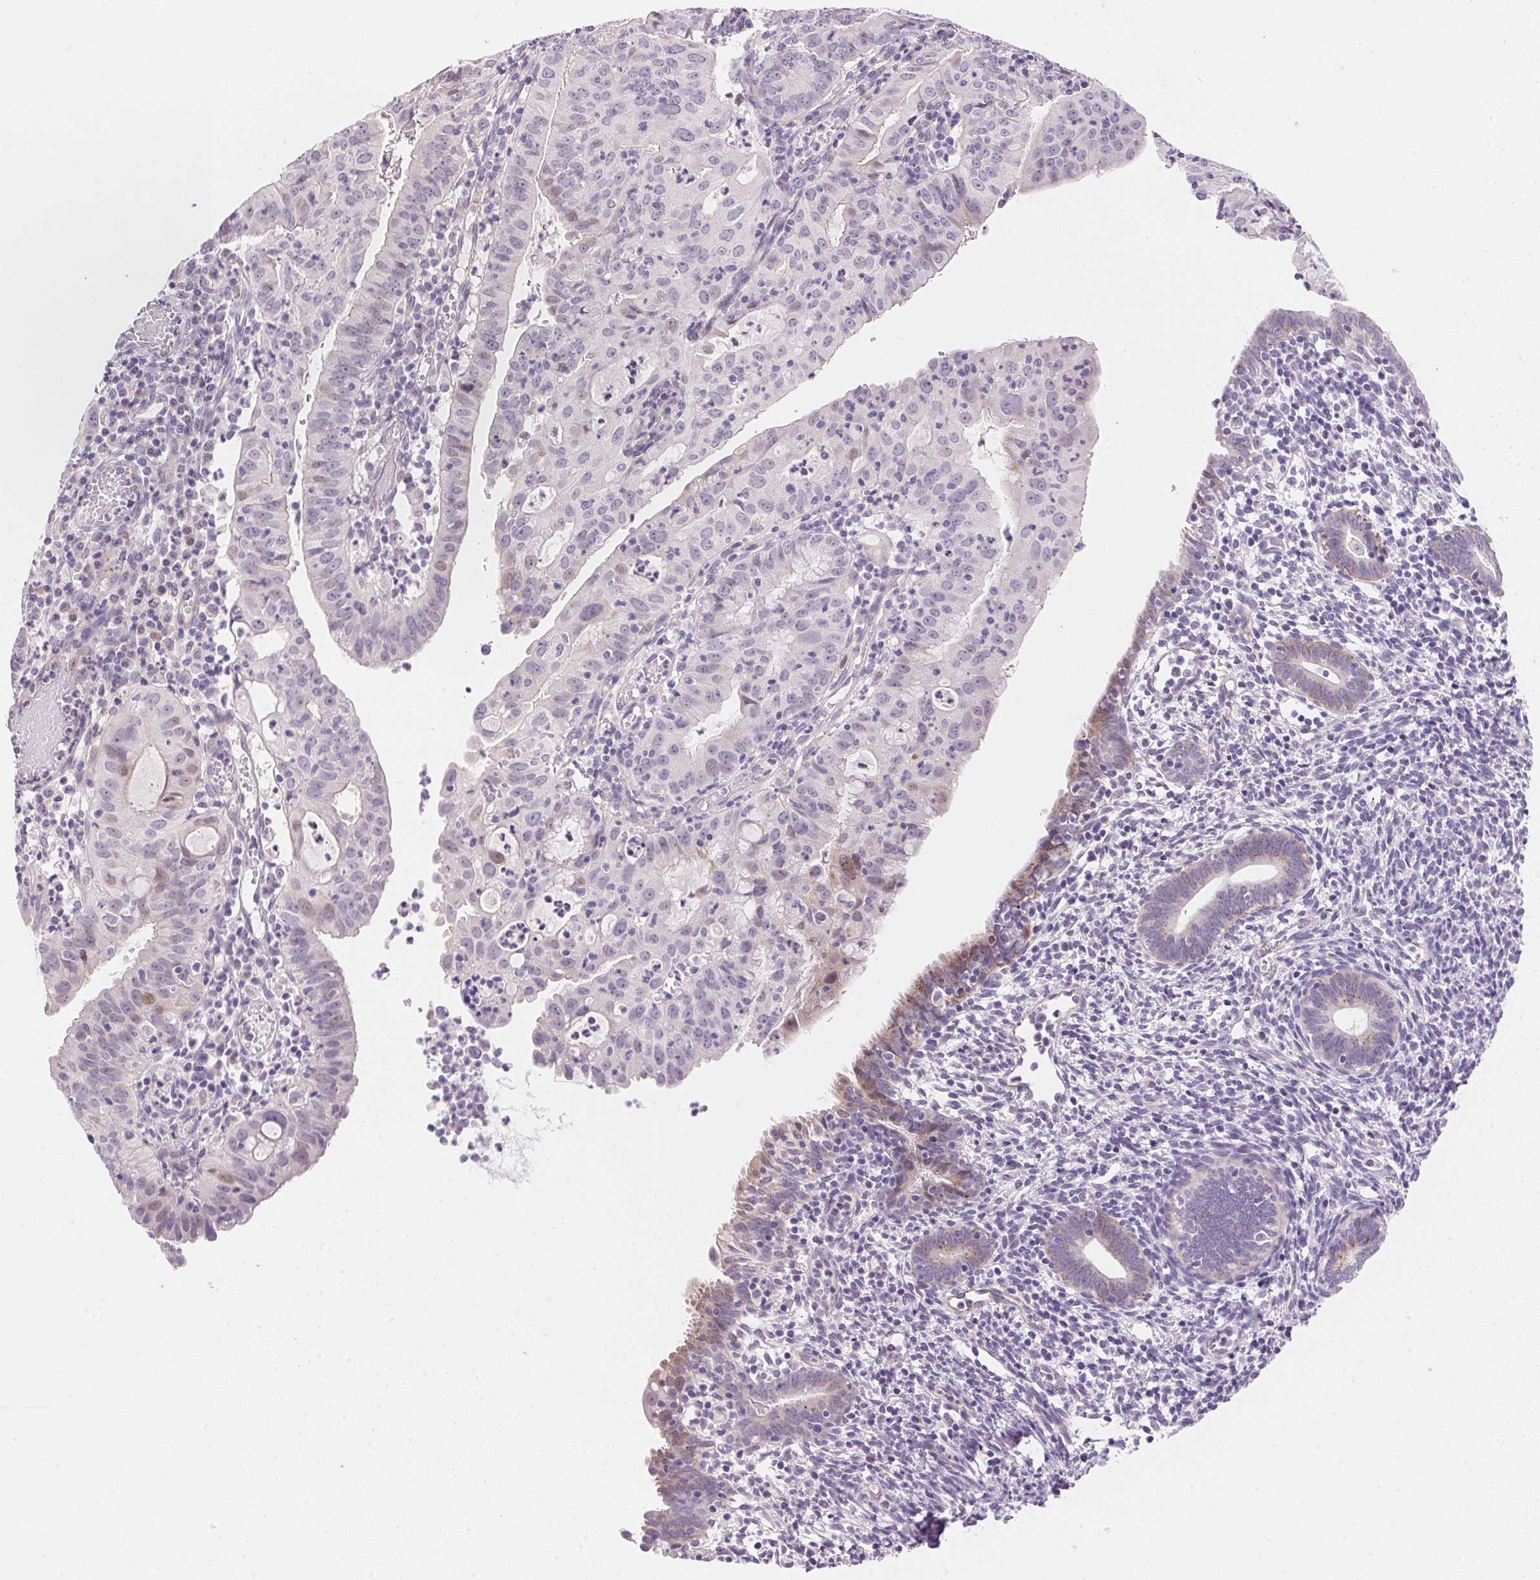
{"staining": {"intensity": "negative", "quantity": "none", "location": "none"}, "tissue": "endometrial cancer", "cell_type": "Tumor cells", "image_type": "cancer", "snomed": [{"axis": "morphology", "description": "Adenocarcinoma, NOS"}, {"axis": "topography", "description": "Endometrium"}], "caption": "Immunohistochemistry (IHC) image of human endometrial cancer (adenocarcinoma) stained for a protein (brown), which displays no positivity in tumor cells.", "gene": "TEKT1", "patient": {"sex": "female", "age": 60}}